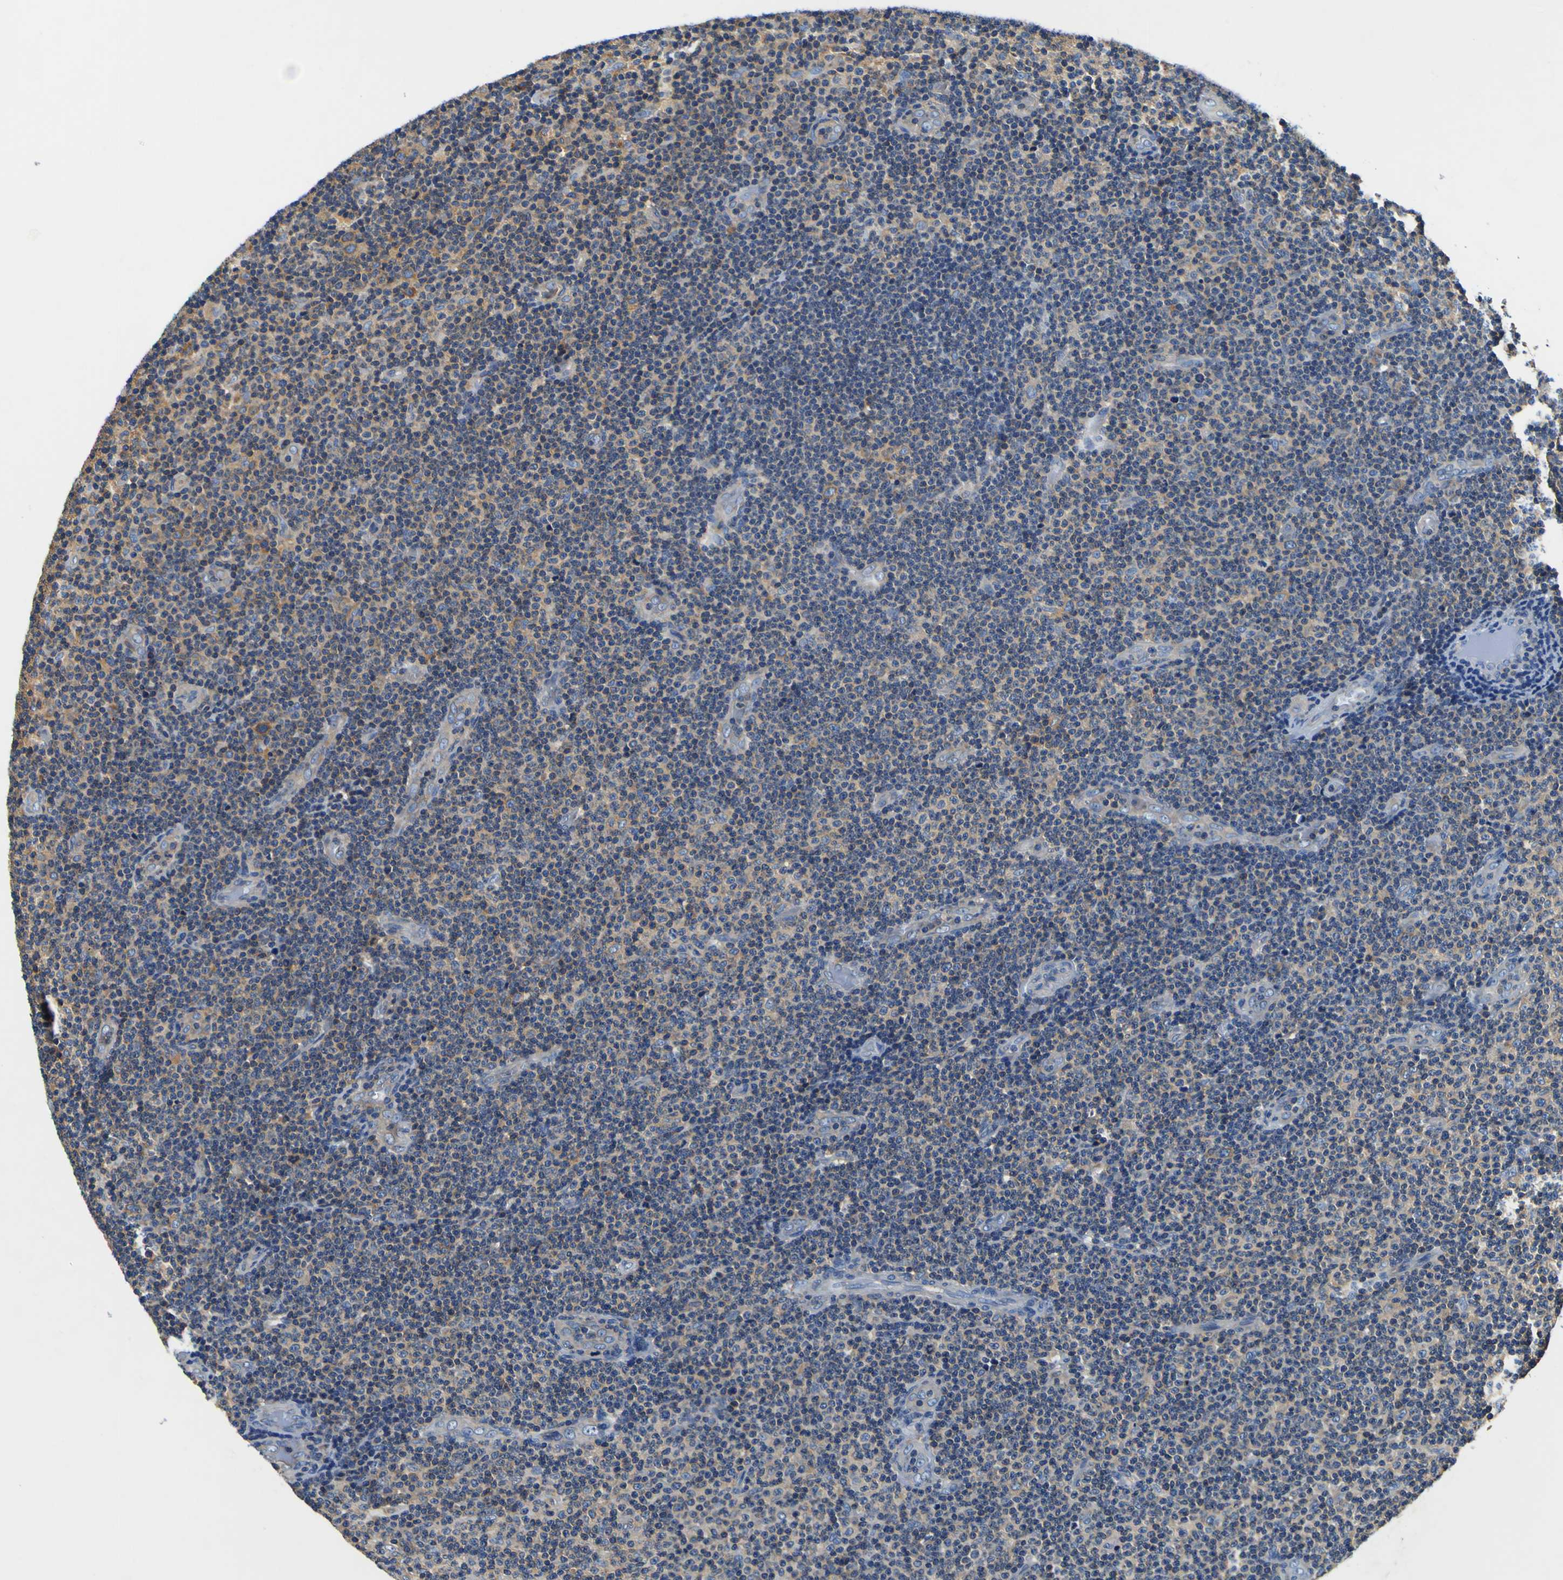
{"staining": {"intensity": "weak", "quantity": ">75%", "location": "cytoplasmic/membranous"}, "tissue": "lymphoma", "cell_type": "Tumor cells", "image_type": "cancer", "snomed": [{"axis": "morphology", "description": "Malignant lymphoma, non-Hodgkin's type, Low grade"}, {"axis": "topography", "description": "Lymph node"}], "caption": "This is an image of IHC staining of low-grade malignant lymphoma, non-Hodgkin's type, which shows weak positivity in the cytoplasmic/membranous of tumor cells.", "gene": "CNR2", "patient": {"sex": "male", "age": 83}}